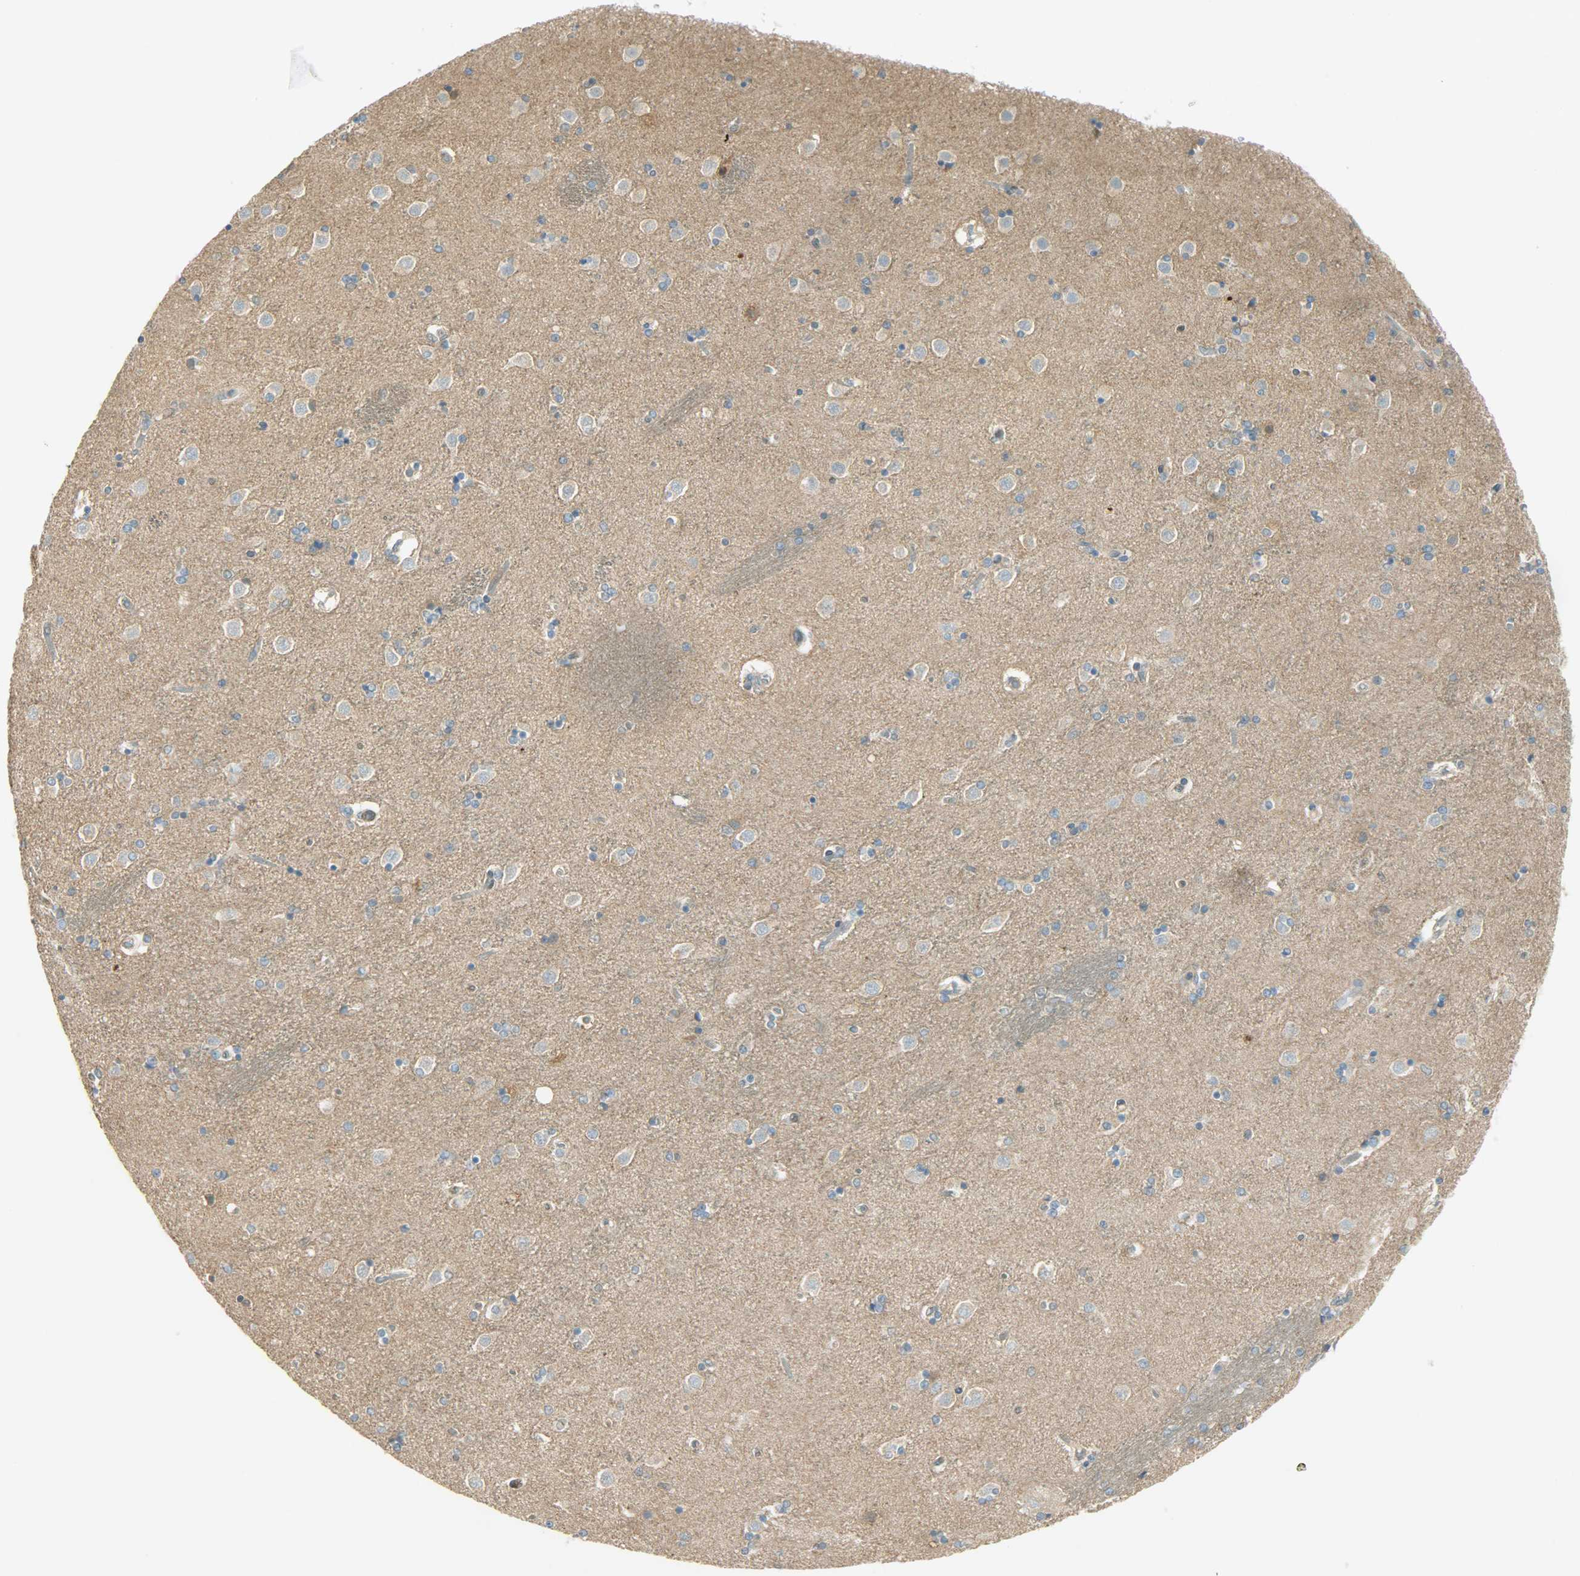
{"staining": {"intensity": "moderate", "quantity": ">75%", "location": "cytoplasmic/membranous"}, "tissue": "caudate", "cell_type": "Glial cells", "image_type": "normal", "snomed": [{"axis": "morphology", "description": "Normal tissue, NOS"}, {"axis": "topography", "description": "Lateral ventricle wall"}], "caption": "Protein expression analysis of unremarkable human caudate reveals moderate cytoplasmic/membranous staining in about >75% of glial cells. (brown staining indicates protein expression, while blue staining denotes nuclei).", "gene": "TSC22D2", "patient": {"sex": "female", "age": 54}}